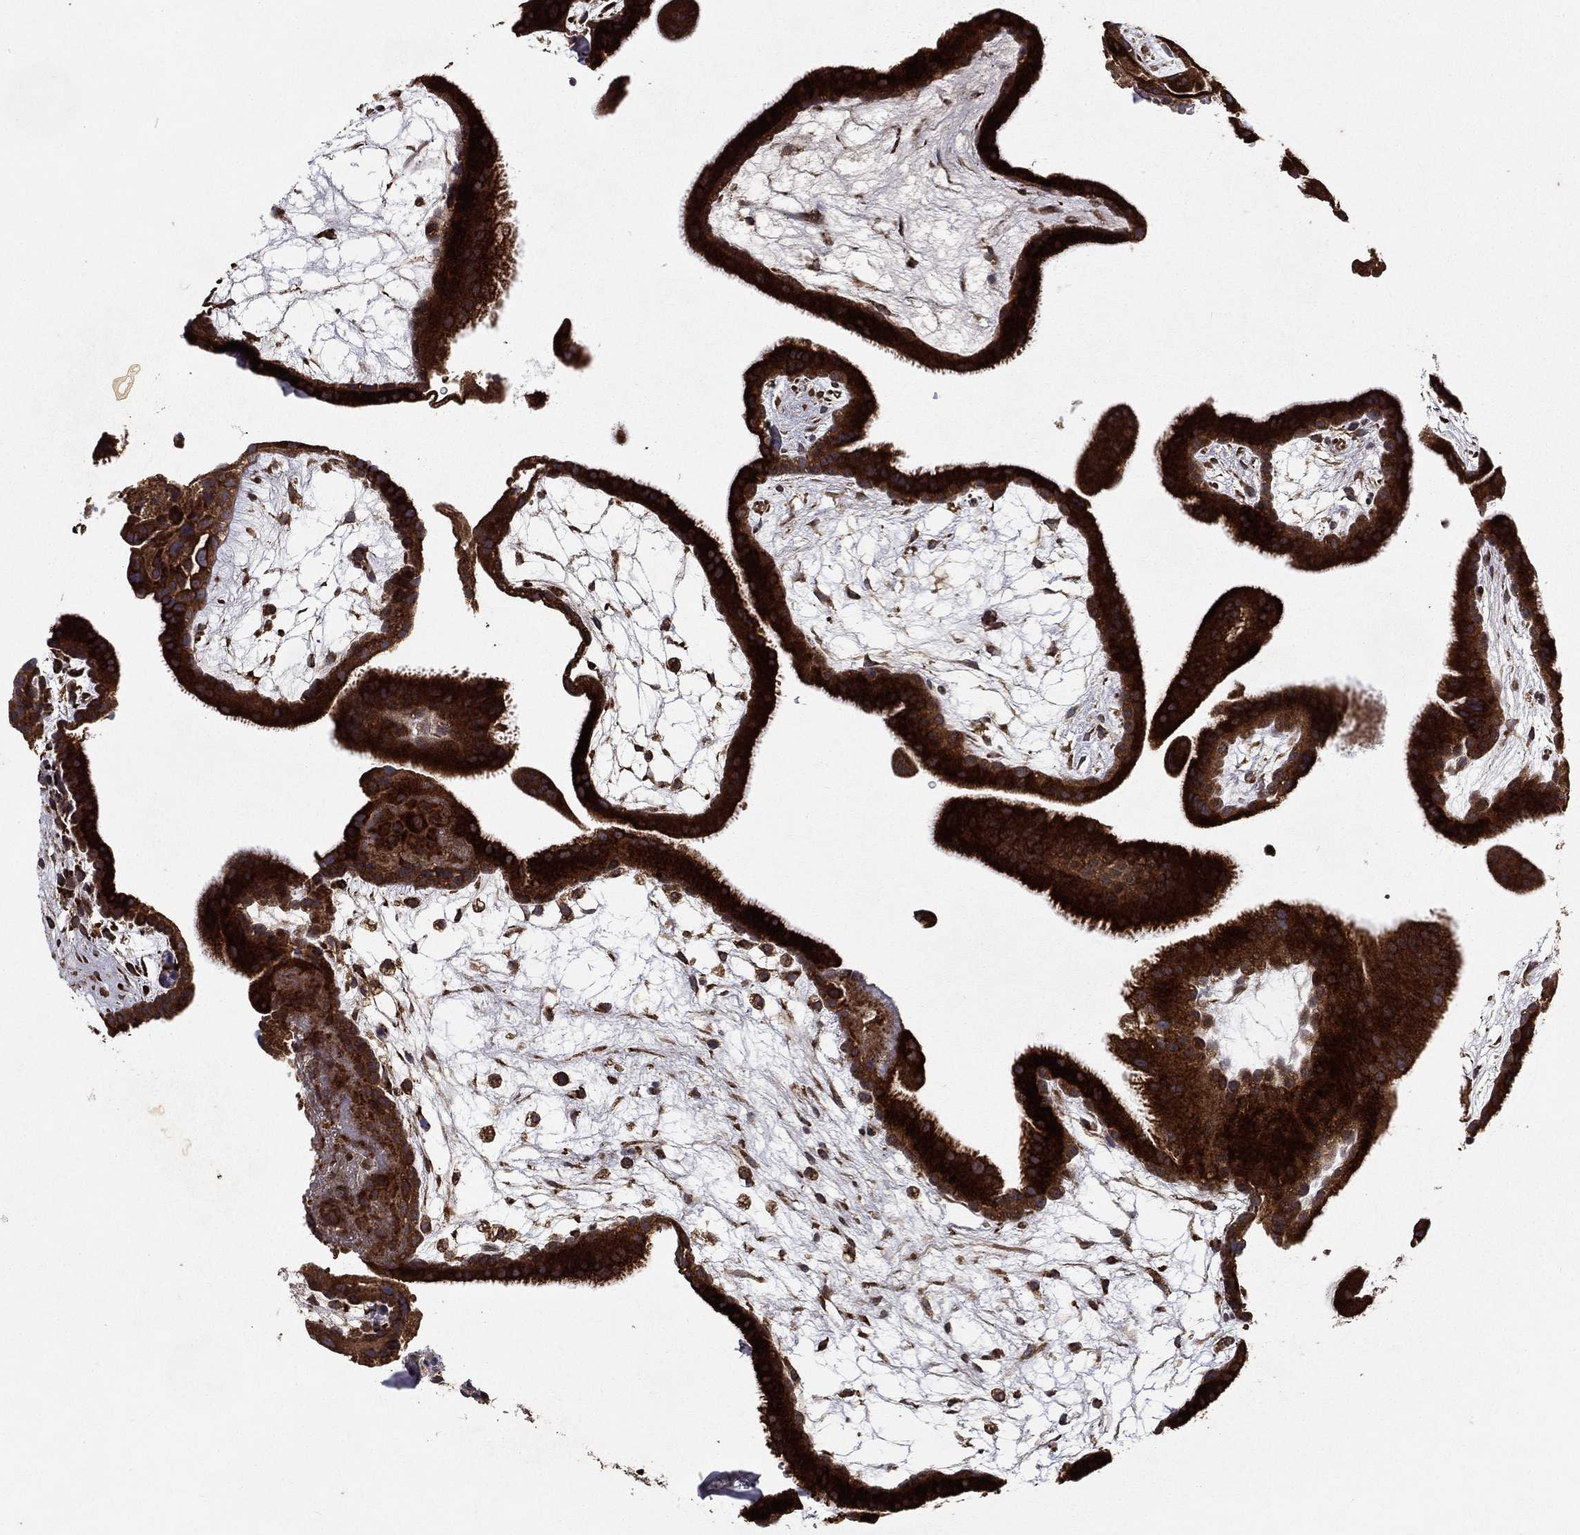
{"staining": {"intensity": "weak", "quantity": ">75%", "location": "cytoplasmic/membranous"}, "tissue": "placenta", "cell_type": "Decidual cells", "image_type": "normal", "snomed": [{"axis": "morphology", "description": "Normal tissue, NOS"}, {"axis": "topography", "description": "Placenta"}], "caption": "Human placenta stained for a protein (brown) exhibits weak cytoplasmic/membranous positive staining in about >75% of decidual cells.", "gene": "BABAM2", "patient": {"sex": "female", "age": 19}}